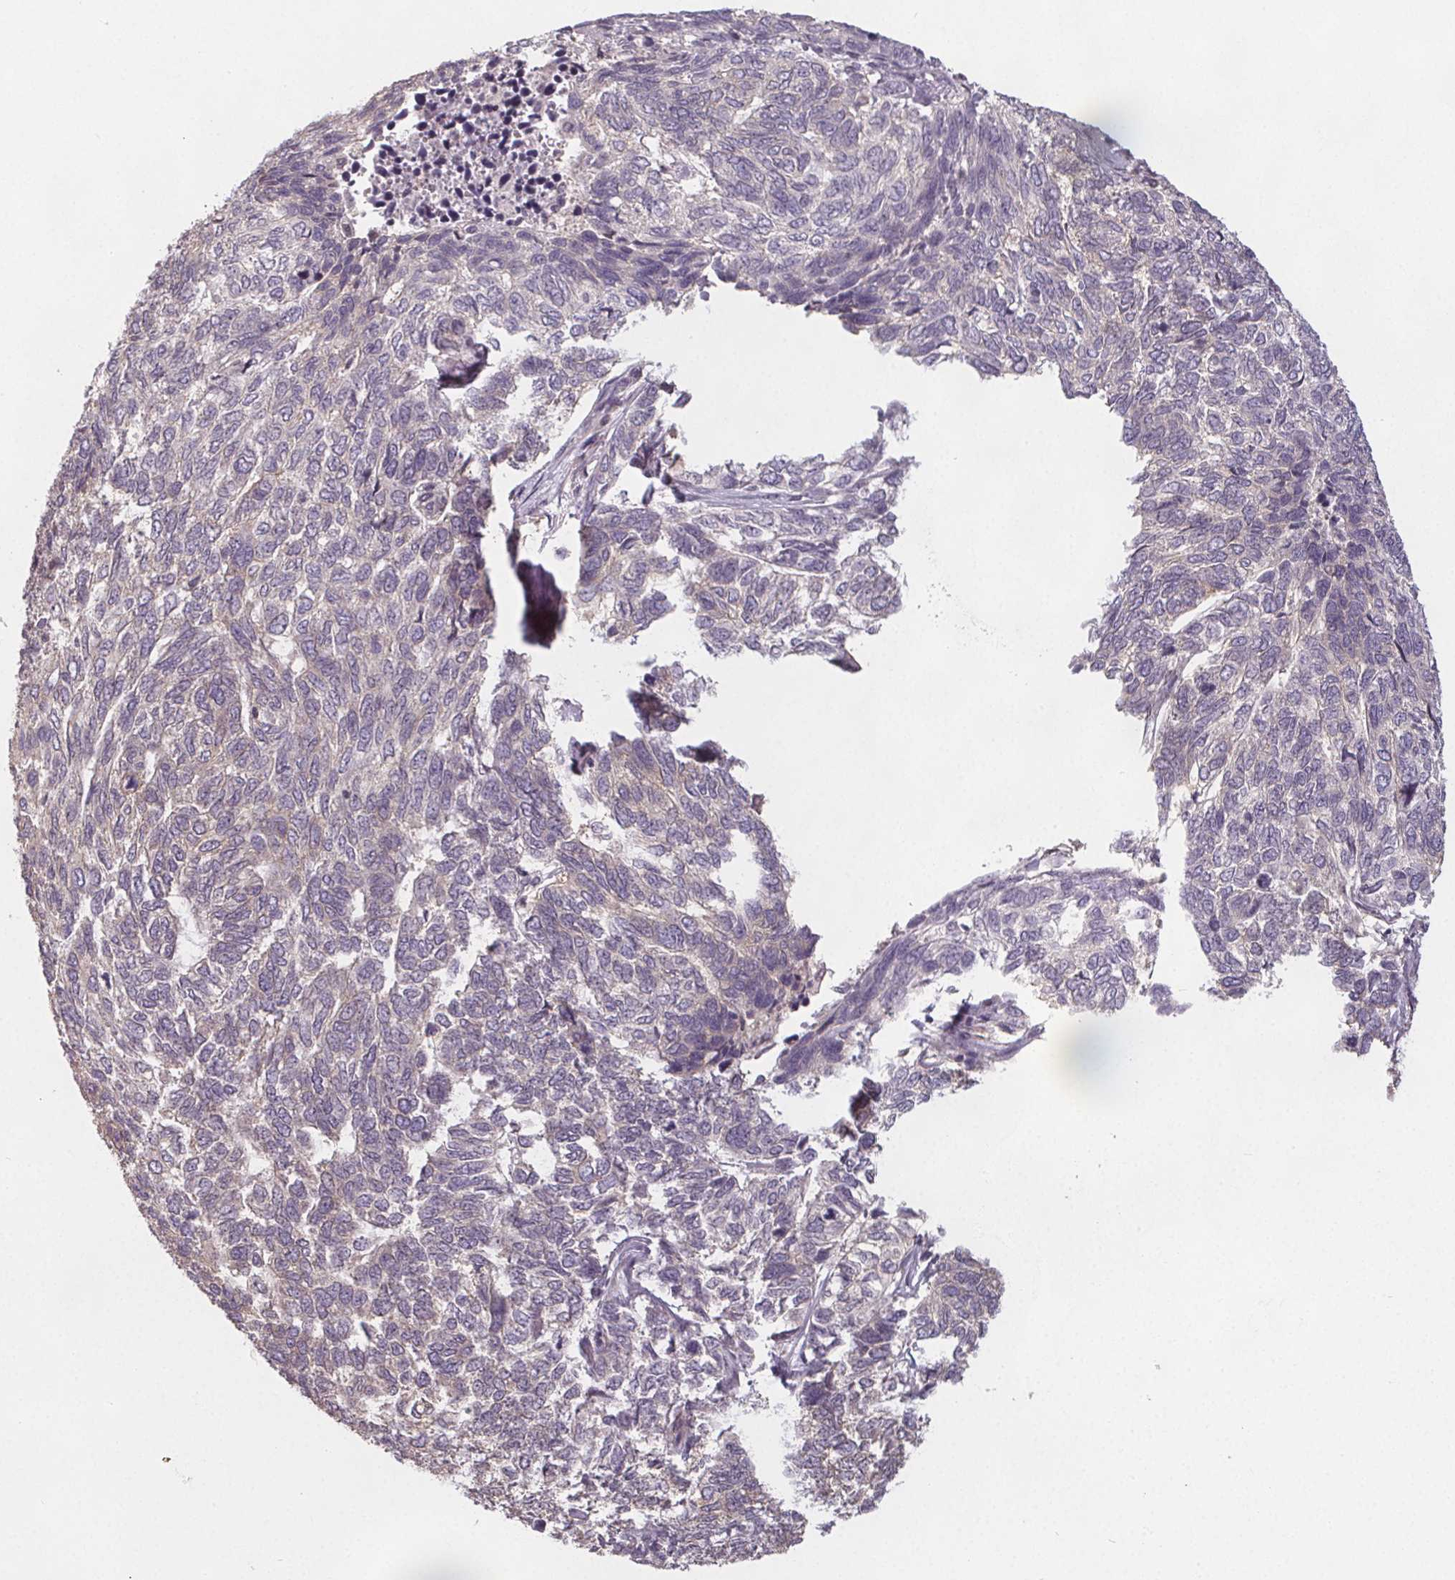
{"staining": {"intensity": "negative", "quantity": "none", "location": "none"}, "tissue": "skin cancer", "cell_type": "Tumor cells", "image_type": "cancer", "snomed": [{"axis": "morphology", "description": "Basal cell carcinoma"}, {"axis": "topography", "description": "Skin"}], "caption": "The micrograph exhibits no staining of tumor cells in basal cell carcinoma (skin).", "gene": "SLC26A2", "patient": {"sex": "female", "age": 65}}